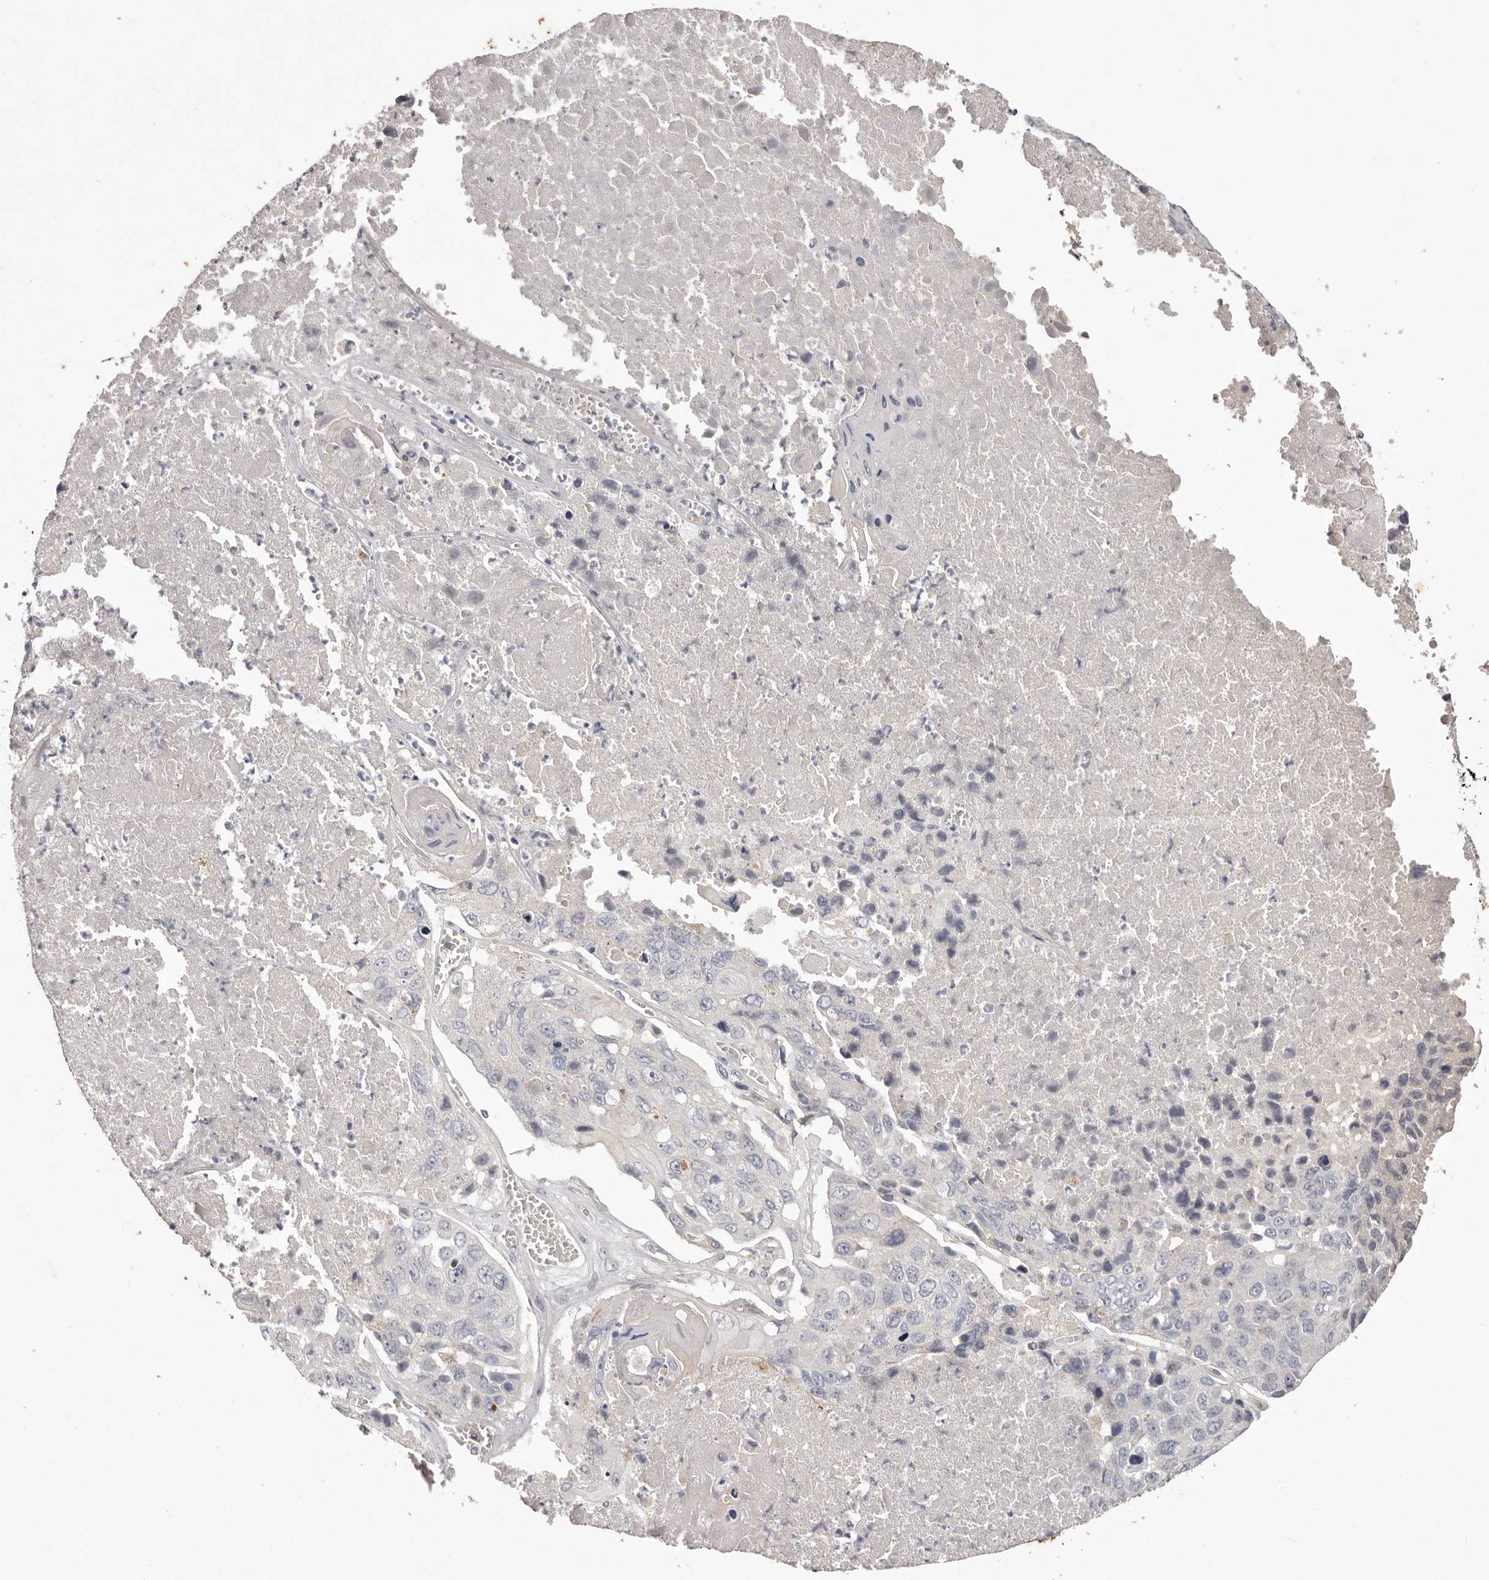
{"staining": {"intensity": "negative", "quantity": "none", "location": "none"}, "tissue": "lung cancer", "cell_type": "Tumor cells", "image_type": "cancer", "snomed": [{"axis": "morphology", "description": "Squamous cell carcinoma, NOS"}, {"axis": "topography", "description": "Lung"}], "caption": "This is an IHC image of squamous cell carcinoma (lung). There is no expression in tumor cells.", "gene": "GARNL3", "patient": {"sex": "male", "age": 61}}